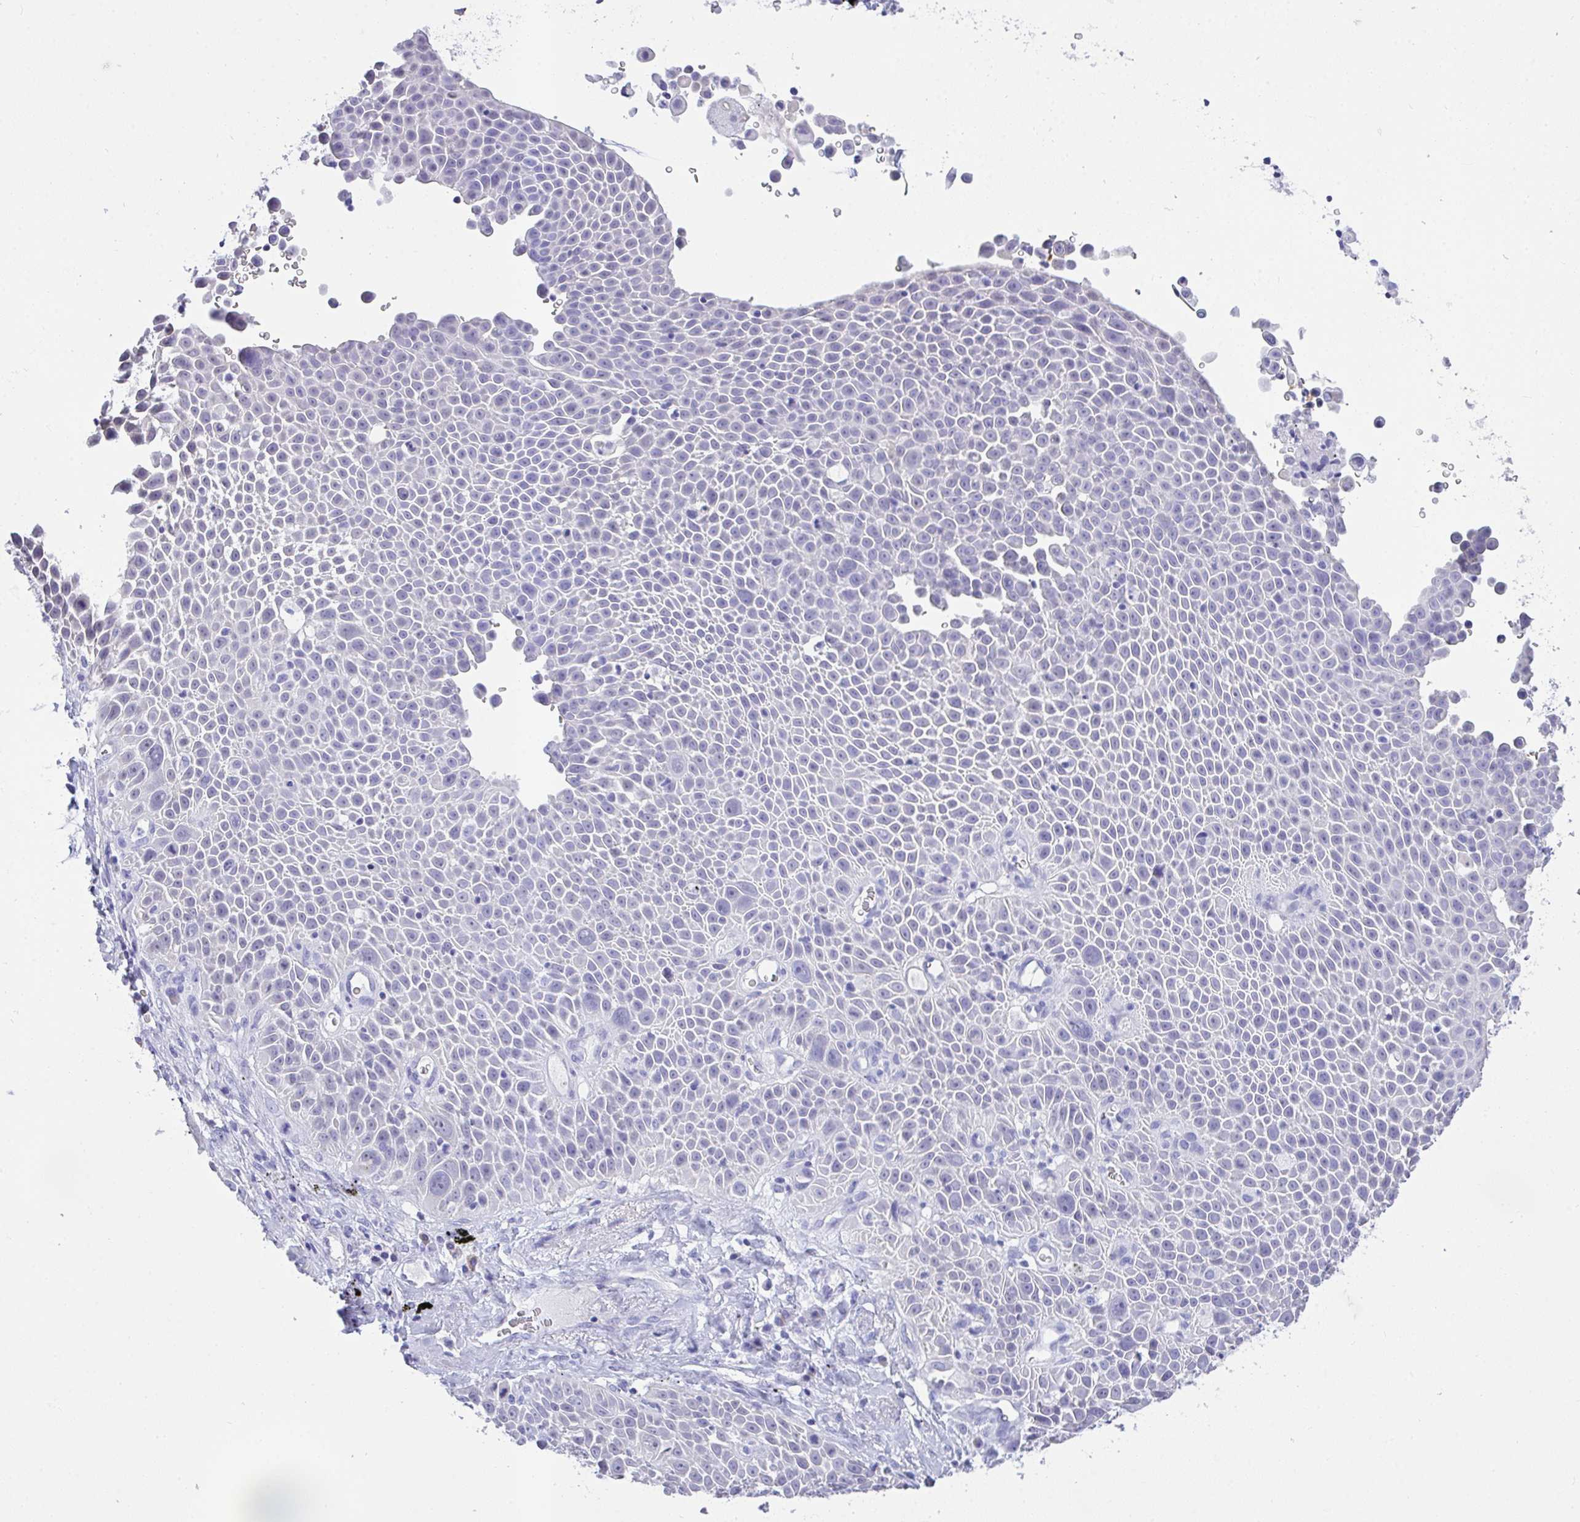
{"staining": {"intensity": "negative", "quantity": "none", "location": "none"}, "tissue": "lung cancer", "cell_type": "Tumor cells", "image_type": "cancer", "snomed": [{"axis": "morphology", "description": "Squamous cell carcinoma, NOS"}, {"axis": "morphology", "description": "Squamous cell carcinoma, metastatic, NOS"}, {"axis": "topography", "description": "Lymph node"}, {"axis": "topography", "description": "Lung"}], "caption": "DAB (3,3'-diaminobenzidine) immunohistochemical staining of lung metastatic squamous cell carcinoma shows no significant staining in tumor cells. (DAB (3,3'-diaminobenzidine) IHC visualized using brightfield microscopy, high magnification).", "gene": "AKR1D1", "patient": {"sex": "female", "age": 62}}